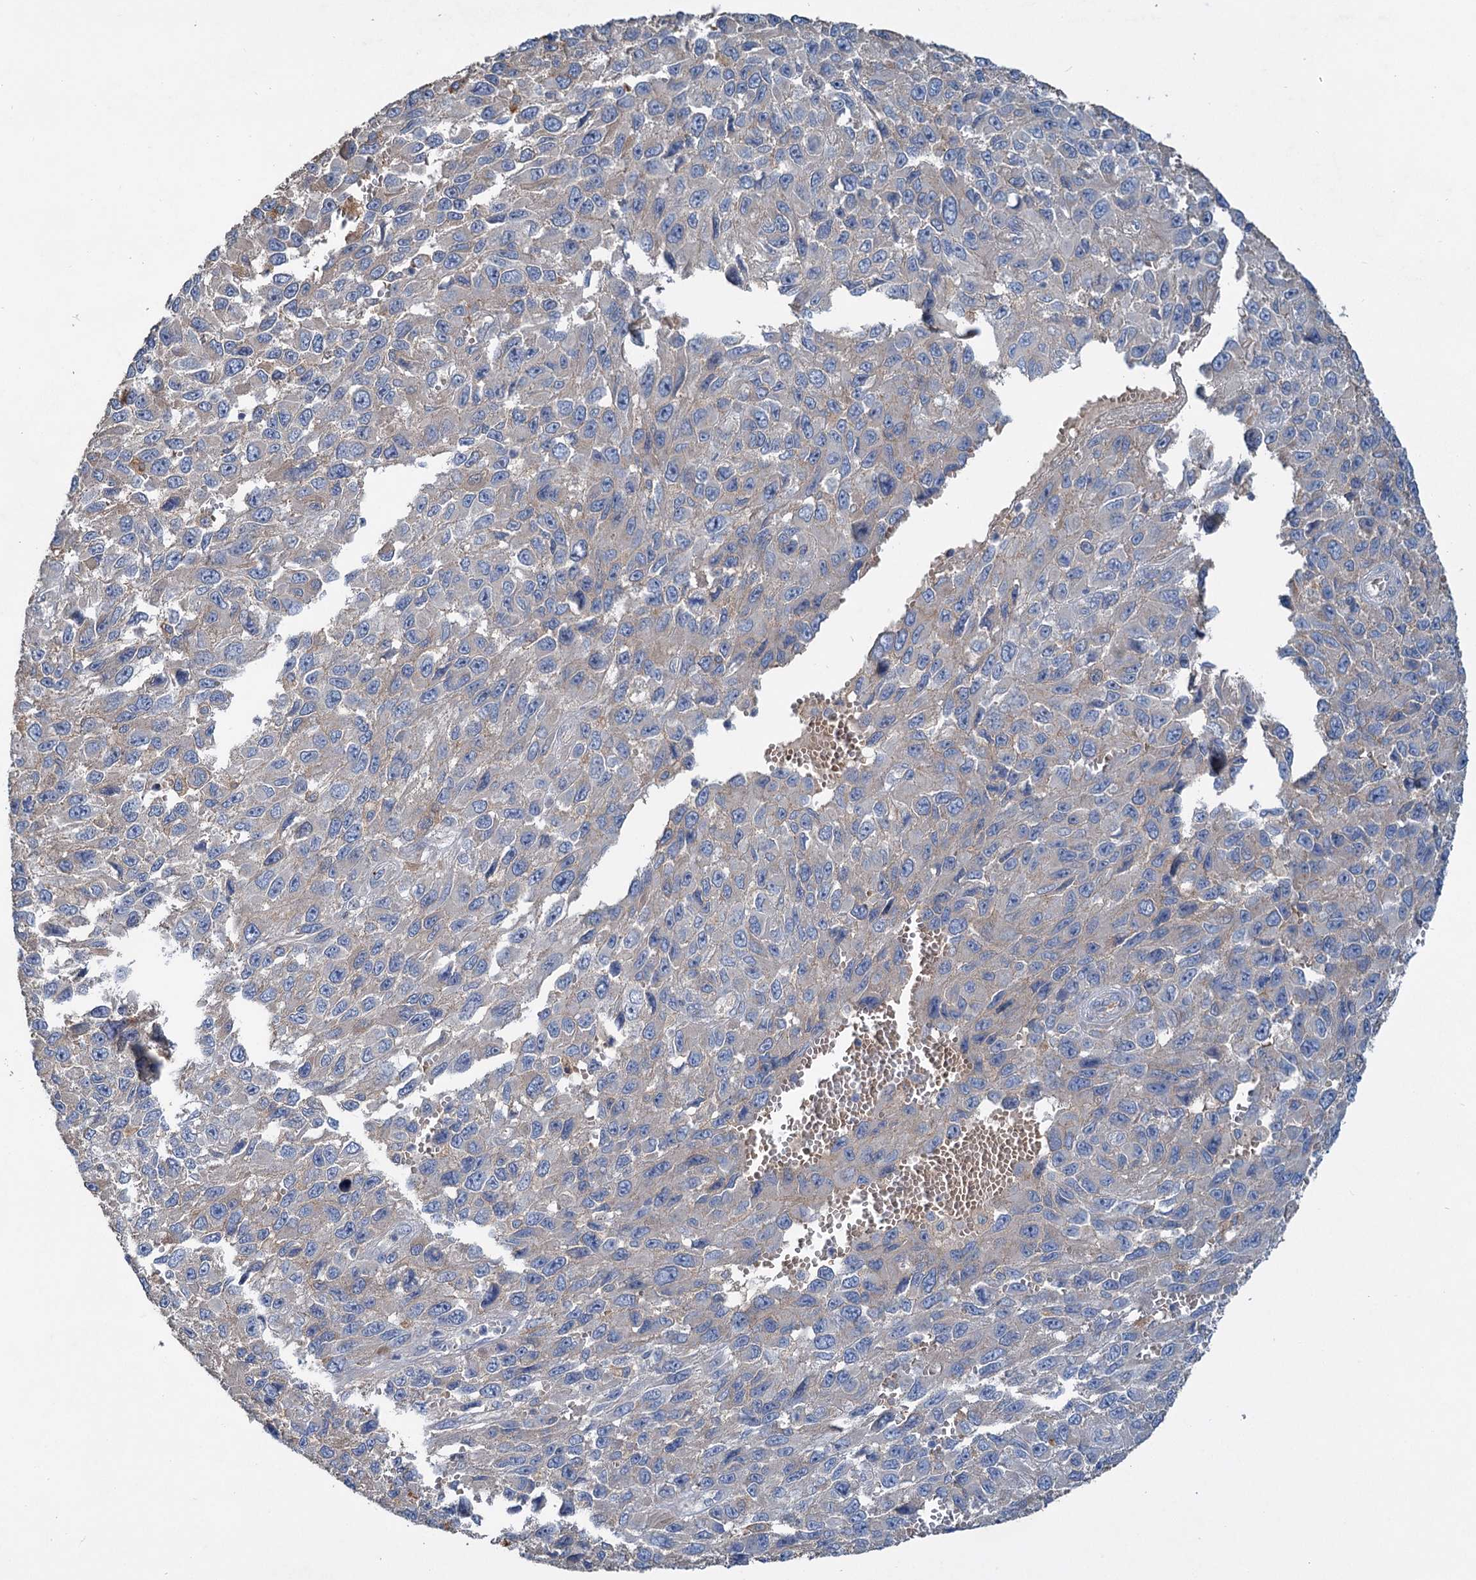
{"staining": {"intensity": "negative", "quantity": "none", "location": "none"}, "tissue": "melanoma", "cell_type": "Tumor cells", "image_type": "cancer", "snomed": [{"axis": "morphology", "description": "Normal tissue, NOS"}, {"axis": "morphology", "description": "Malignant melanoma, NOS"}, {"axis": "topography", "description": "Skin"}], "caption": "An immunohistochemistry (IHC) photomicrograph of melanoma is shown. There is no staining in tumor cells of melanoma.", "gene": "URAD", "patient": {"sex": "female", "age": 96}}